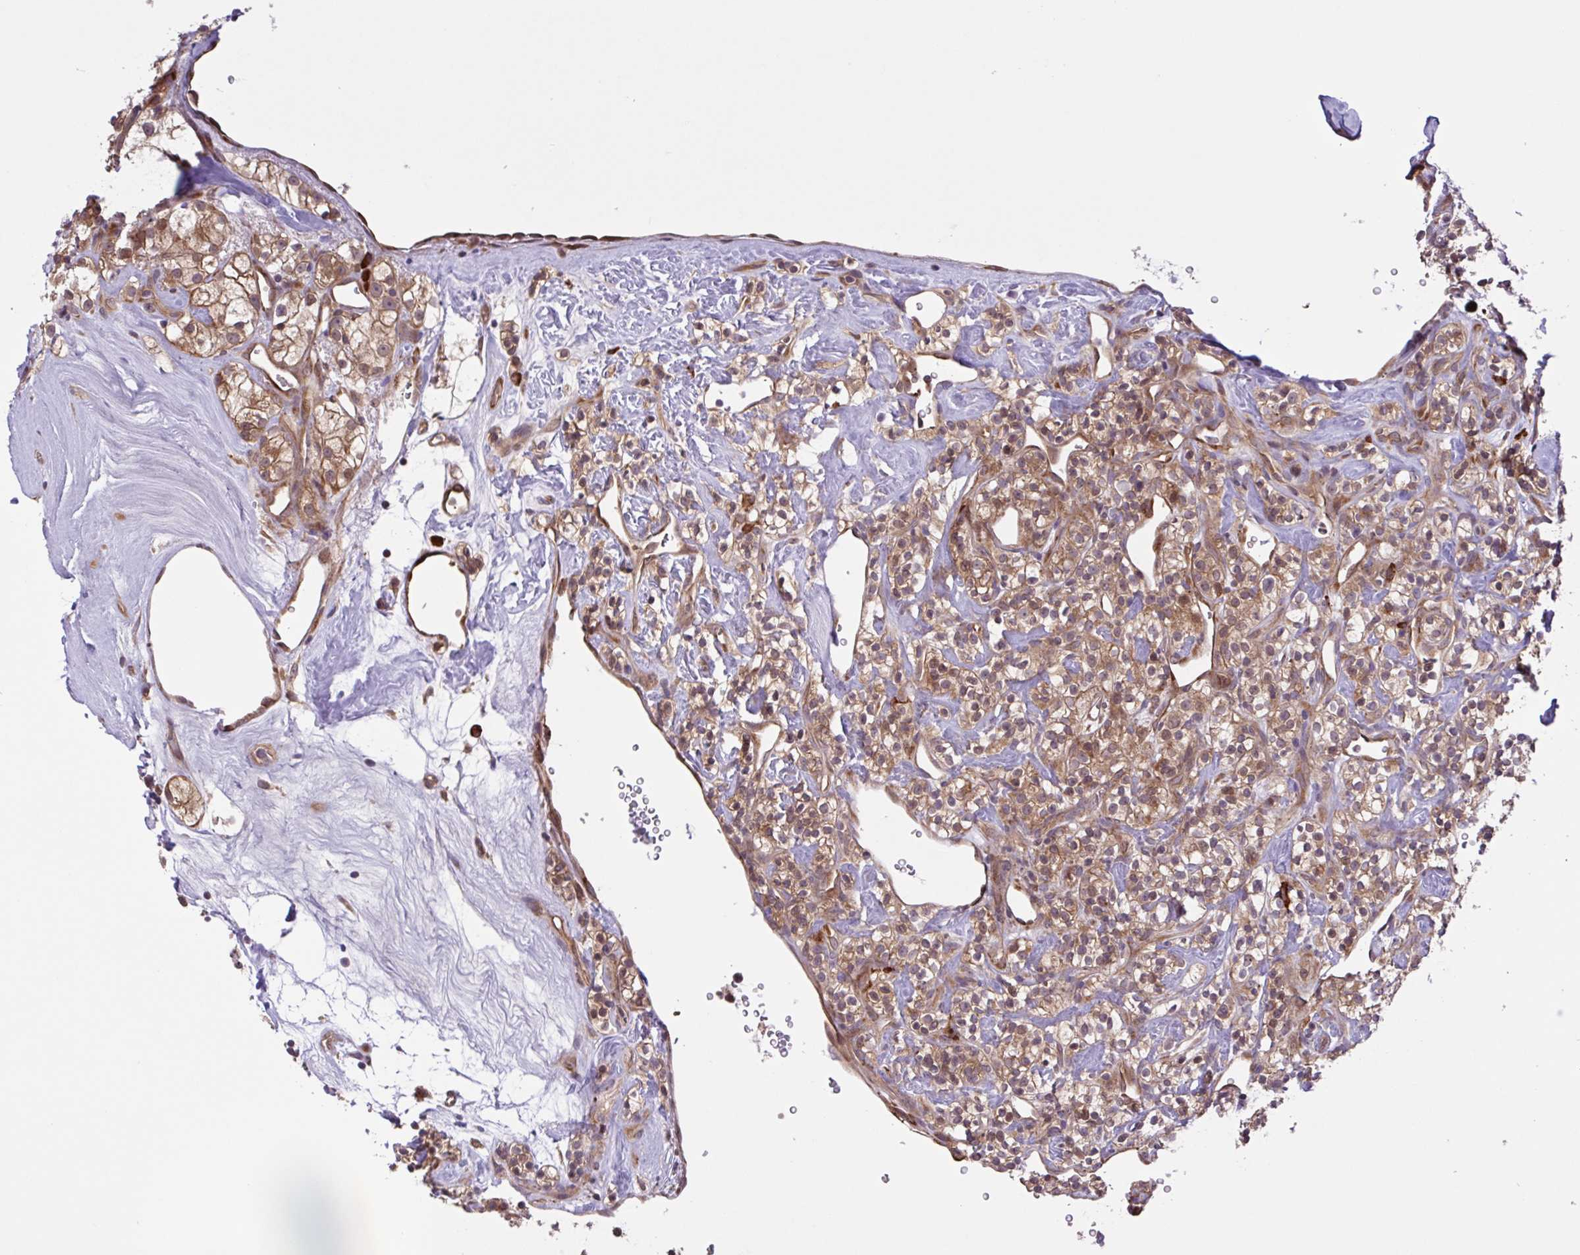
{"staining": {"intensity": "moderate", "quantity": ">75%", "location": "cytoplasmic/membranous,nuclear"}, "tissue": "renal cancer", "cell_type": "Tumor cells", "image_type": "cancer", "snomed": [{"axis": "morphology", "description": "Adenocarcinoma, NOS"}, {"axis": "topography", "description": "Kidney"}], "caption": "Renal cancer tissue reveals moderate cytoplasmic/membranous and nuclear expression in about >75% of tumor cells, visualized by immunohistochemistry.", "gene": "INTS10", "patient": {"sex": "male", "age": 77}}